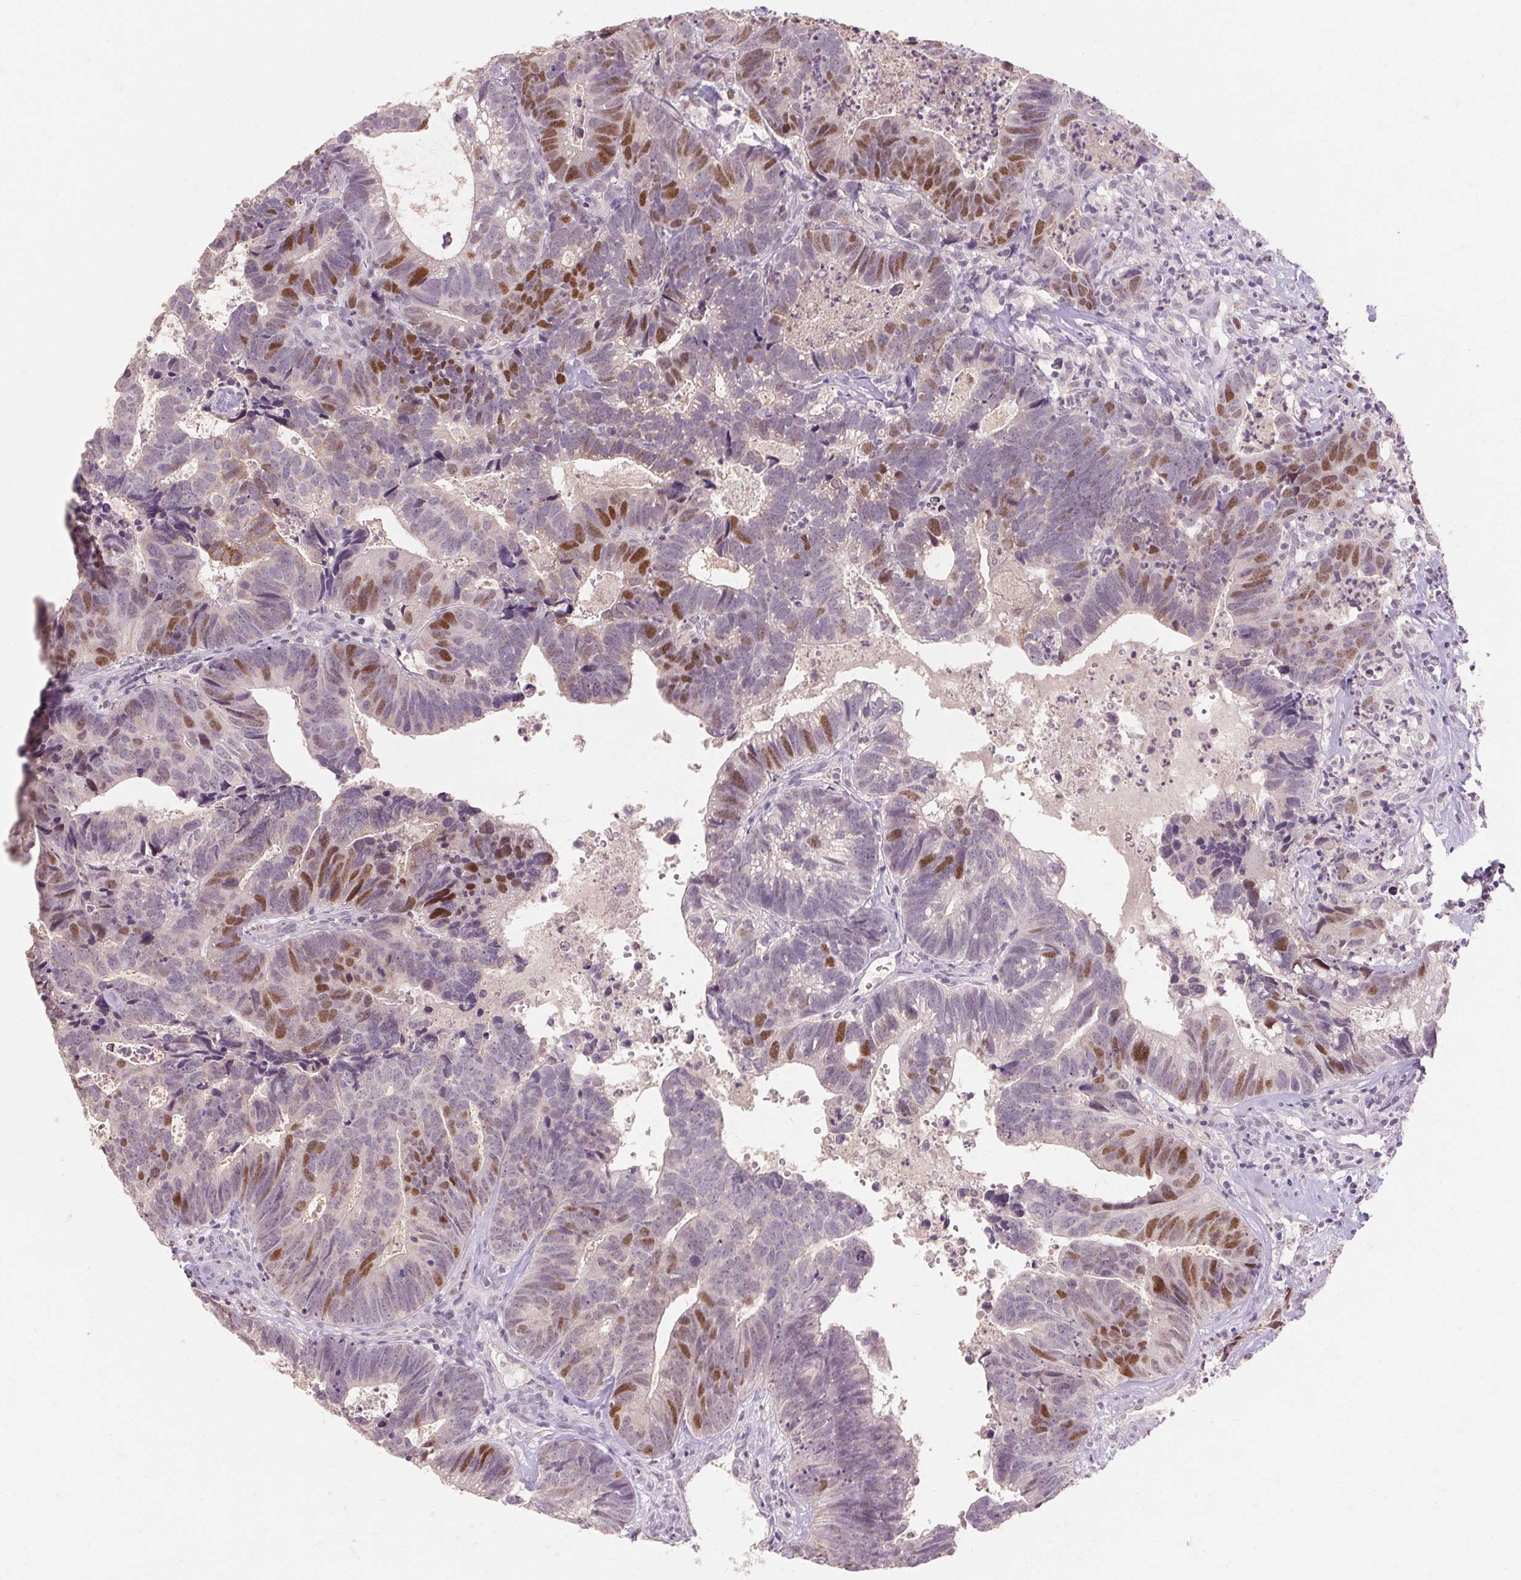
{"staining": {"intensity": "strong", "quantity": "25%-75%", "location": "nuclear"}, "tissue": "head and neck cancer", "cell_type": "Tumor cells", "image_type": "cancer", "snomed": [{"axis": "morphology", "description": "Adenocarcinoma, NOS"}, {"axis": "topography", "description": "Head-Neck"}], "caption": "The immunohistochemical stain labels strong nuclear staining in tumor cells of head and neck cancer (adenocarcinoma) tissue. (Brightfield microscopy of DAB IHC at high magnification).", "gene": "SKP2", "patient": {"sex": "male", "age": 62}}